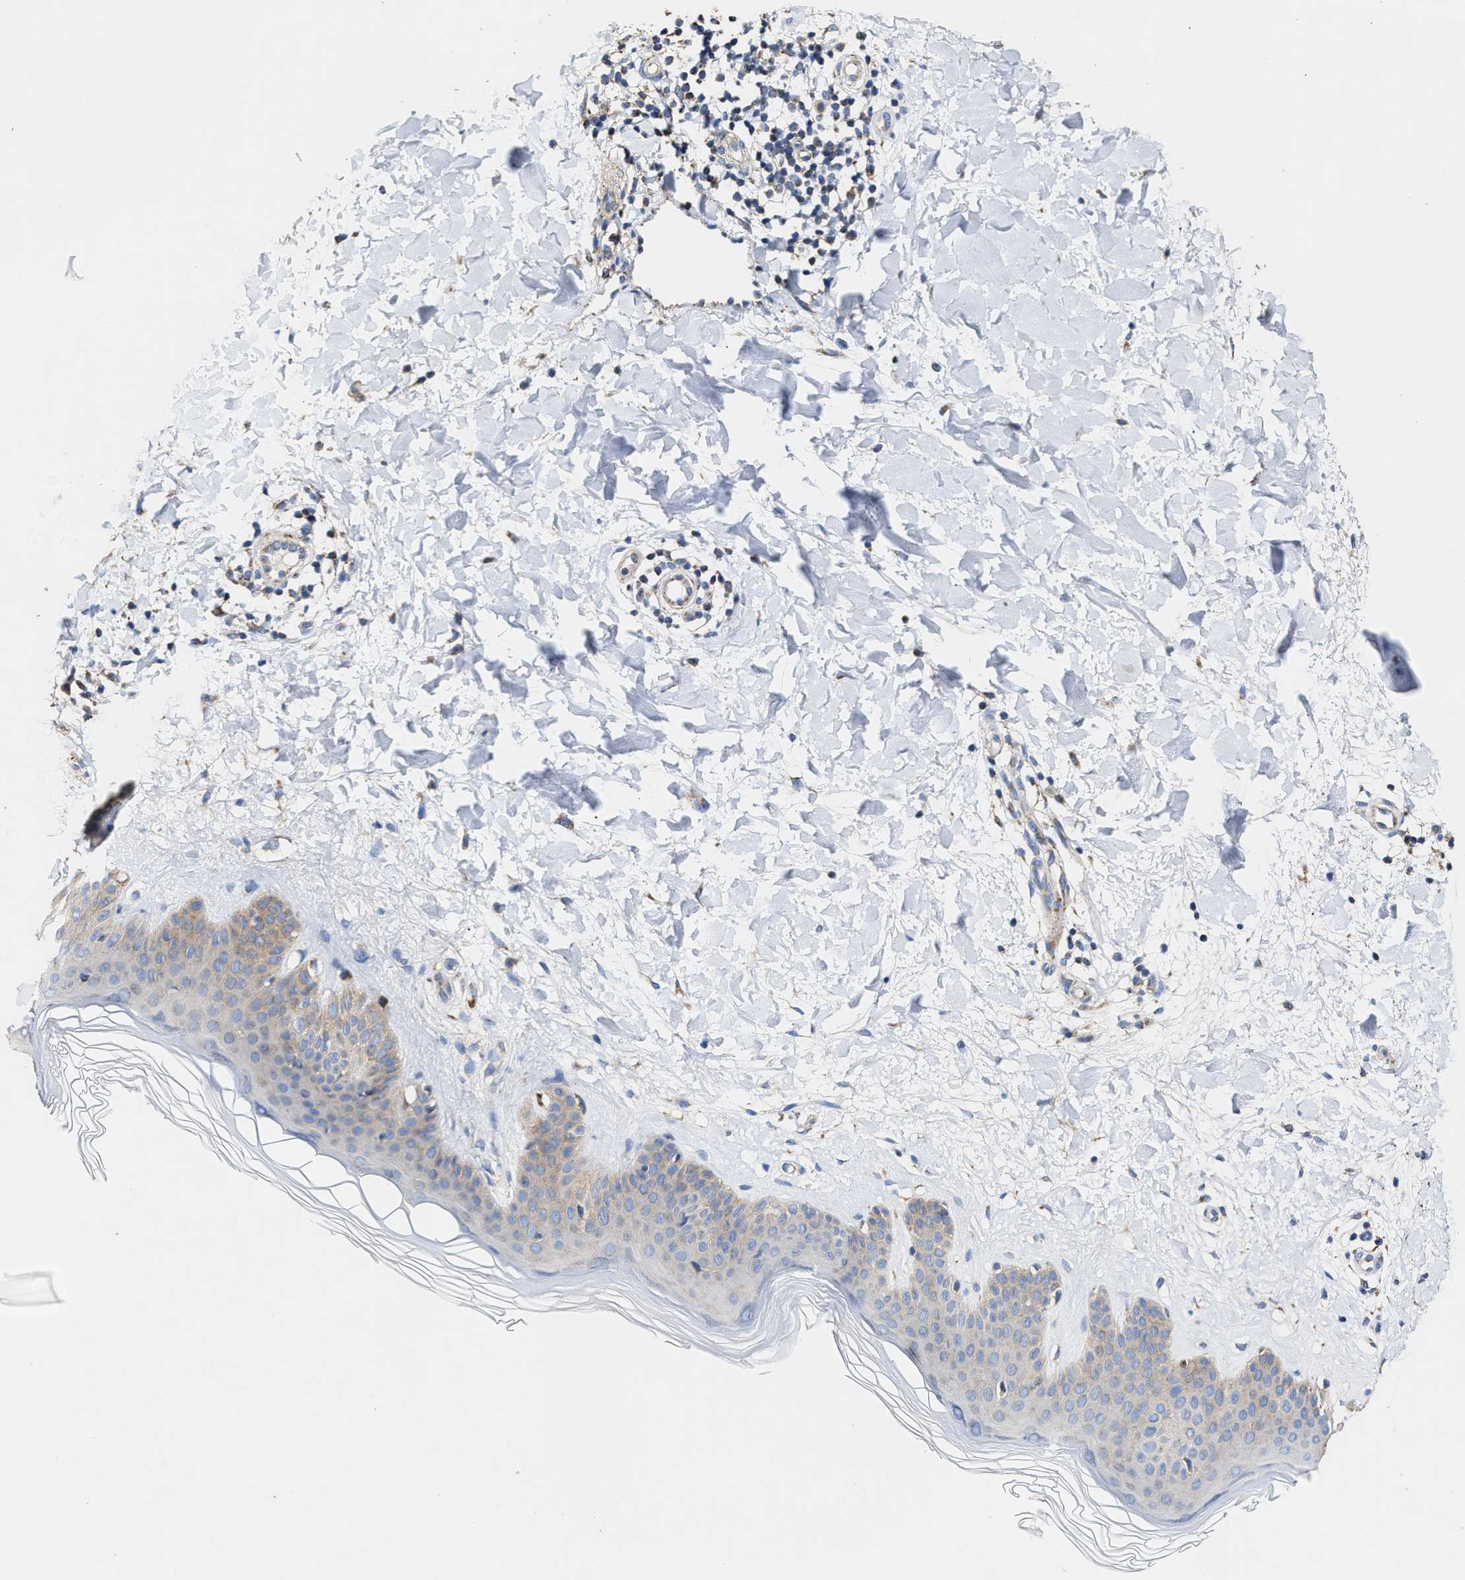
{"staining": {"intensity": "weak", "quantity": ">75%", "location": "cytoplasmic/membranous"}, "tissue": "skin", "cell_type": "Fibroblasts", "image_type": "normal", "snomed": [{"axis": "morphology", "description": "Normal tissue, NOS"}, {"axis": "morphology", "description": "Malignant melanoma, Metastatic site"}, {"axis": "topography", "description": "Skin"}], "caption": "An IHC micrograph of normal tissue is shown. Protein staining in brown highlights weak cytoplasmic/membranous positivity in skin within fibroblasts. Nuclei are stained in blue.", "gene": "MECR", "patient": {"sex": "male", "age": 41}}